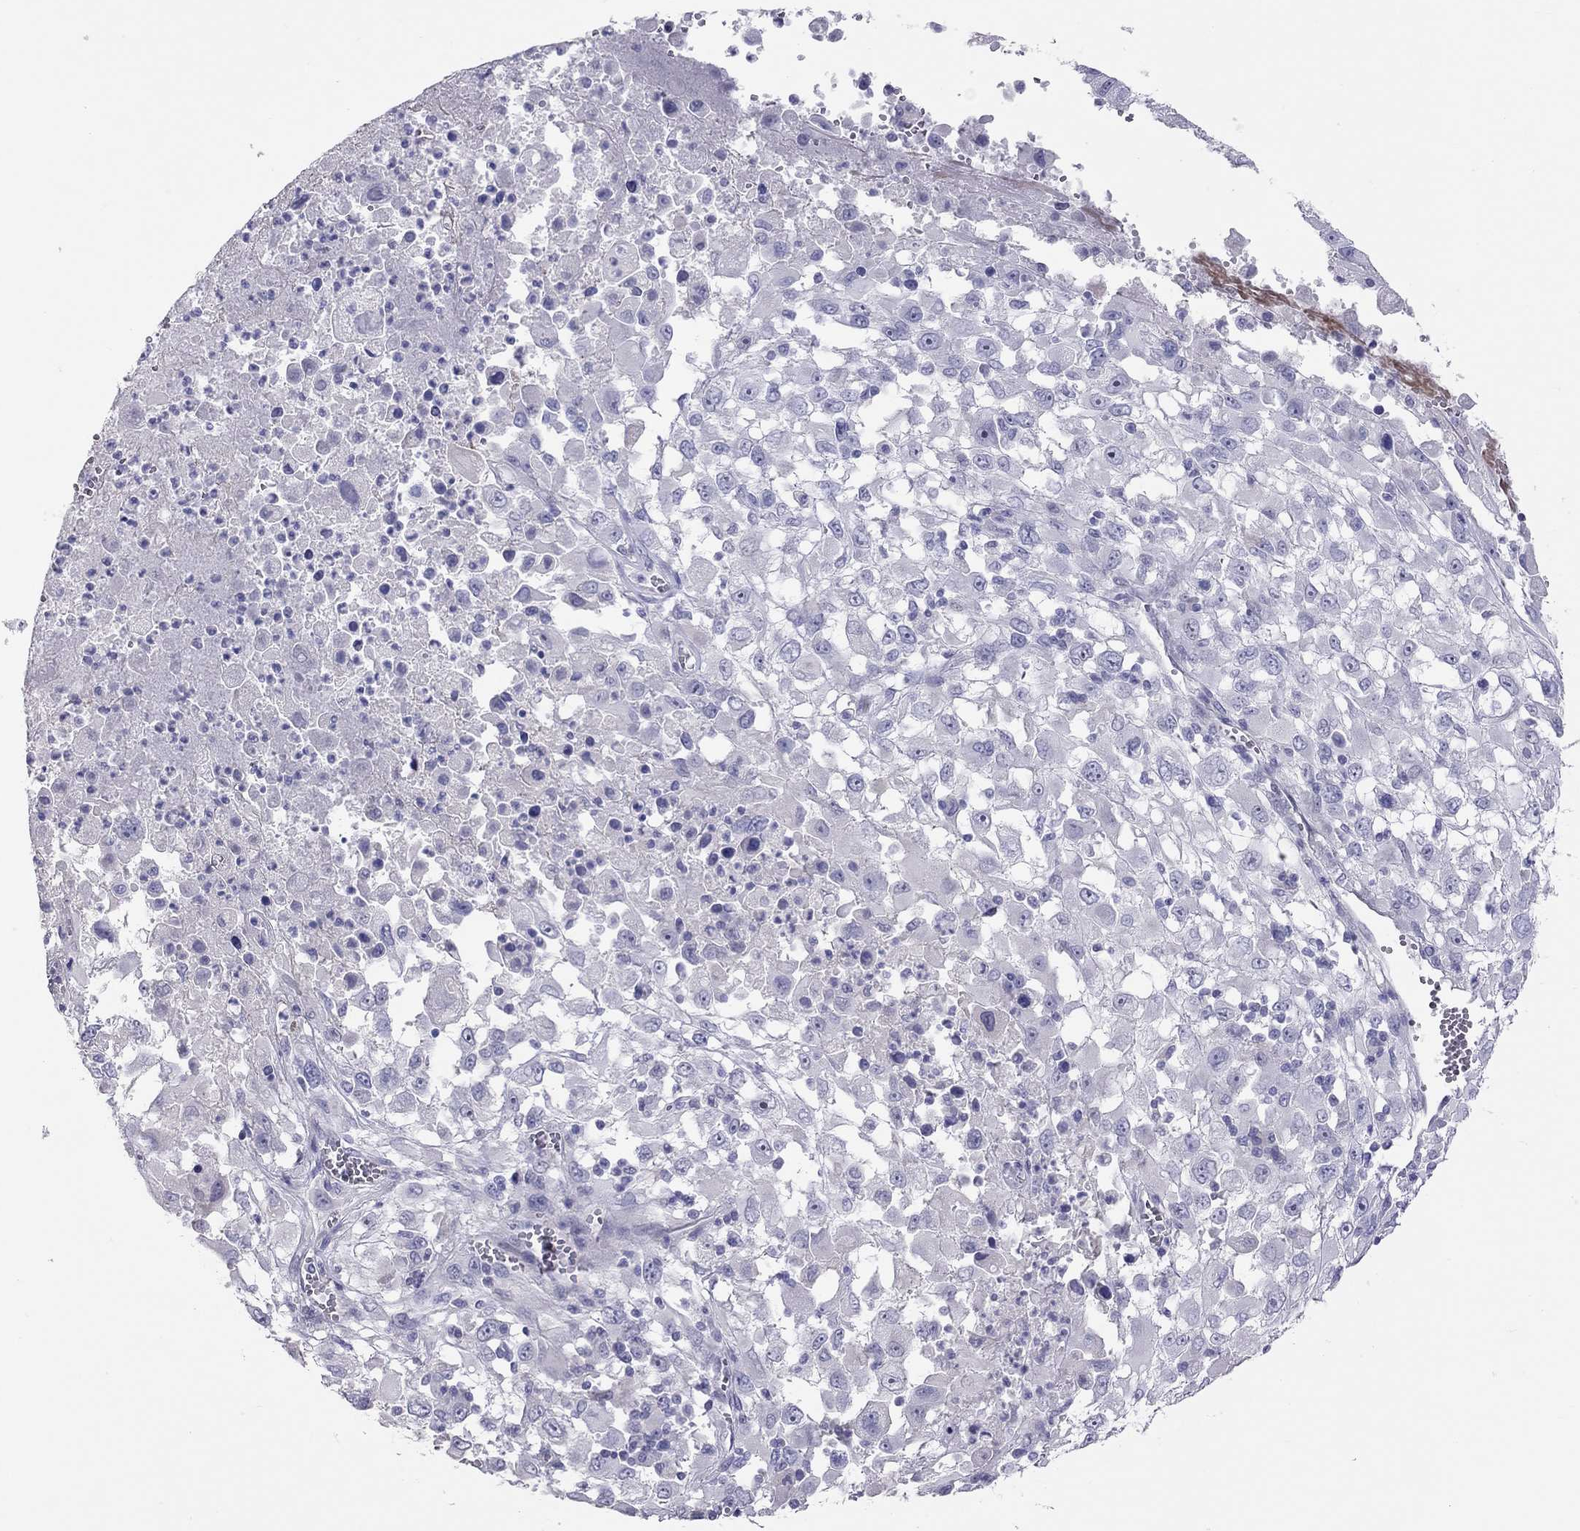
{"staining": {"intensity": "negative", "quantity": "none", "location": "none"}, "tissue": "melanoma", "cell_type": "Tumor cells", "image_type": "cancer", "snomed": [{"axis": "morphology", "description": "Malignant melanoma, Metastatic site"}, {"axis": "topography", "description": "Soft tissue"}], "caption": "Immunohistochemistry micrograph of neoplastic tissue: malignant melanoma (metastatic site) stained with DAB (3,3'-diaminobenzidine) exhibits no significant protein expression in tumor cells.", "gene": "IL17REL", "patient": {"sex": "male", "age": 50}}